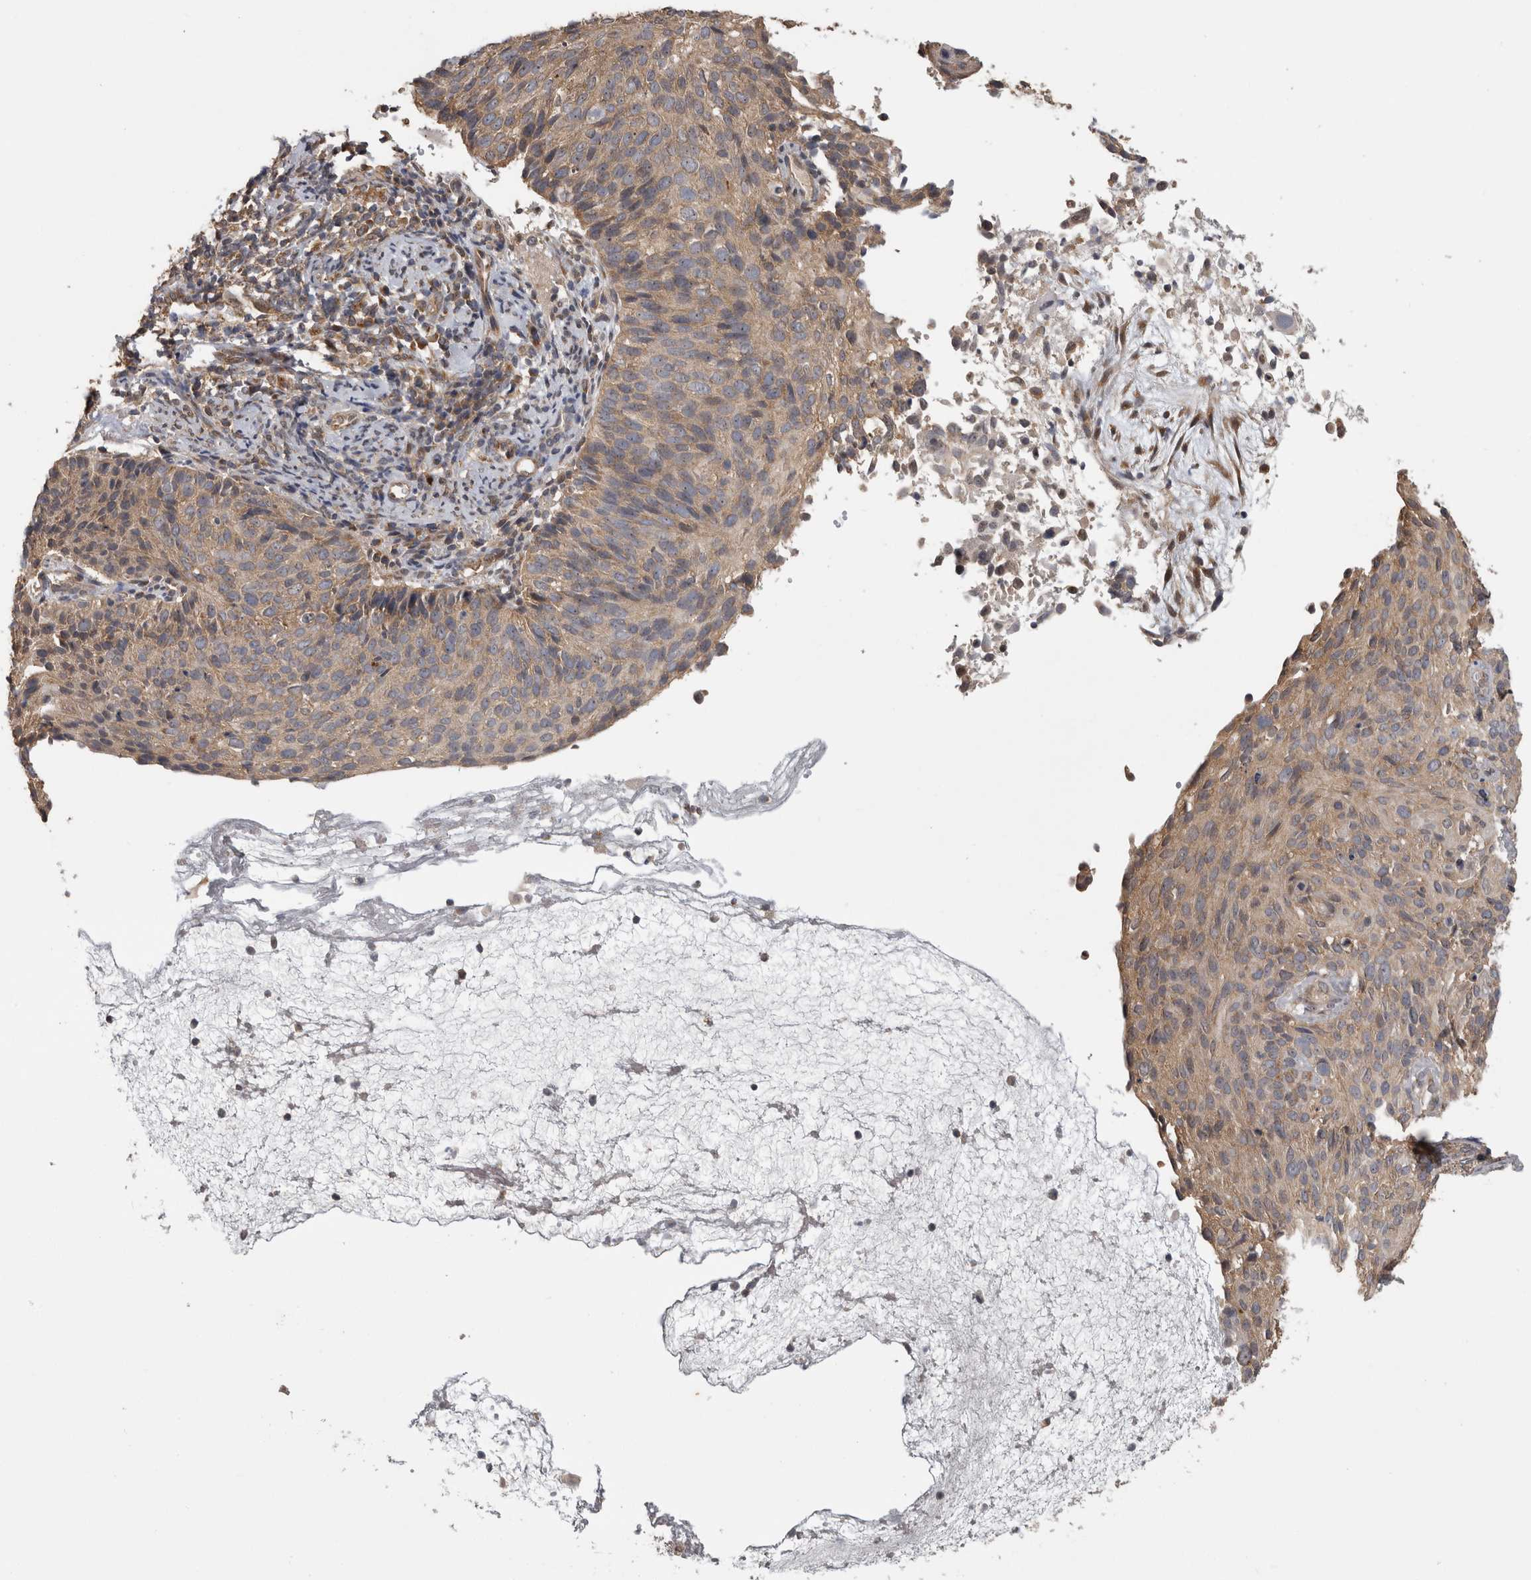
{"staining": {"intensity": "weak", "quantity": ">75%", "location": "cytoplasmic/membranous"}, "tissue": "cervical cancer", "cell_type": "Tumor cells", "image_type": "cancer", "snomed": [{"axis": "morphology", "description": "Squamous cell carcinoma, NOS"}, {"axis": "topography", "description": "Cervix"}], "caption": "Tumor cells exhibit low levels of weak cytoplasmic/membranous positivity in about >75% of cells in cervical cancer. Nuclei are stained in blue.", "gene": "ATXN2", "patient": {"sex": "female", "age": 74}}